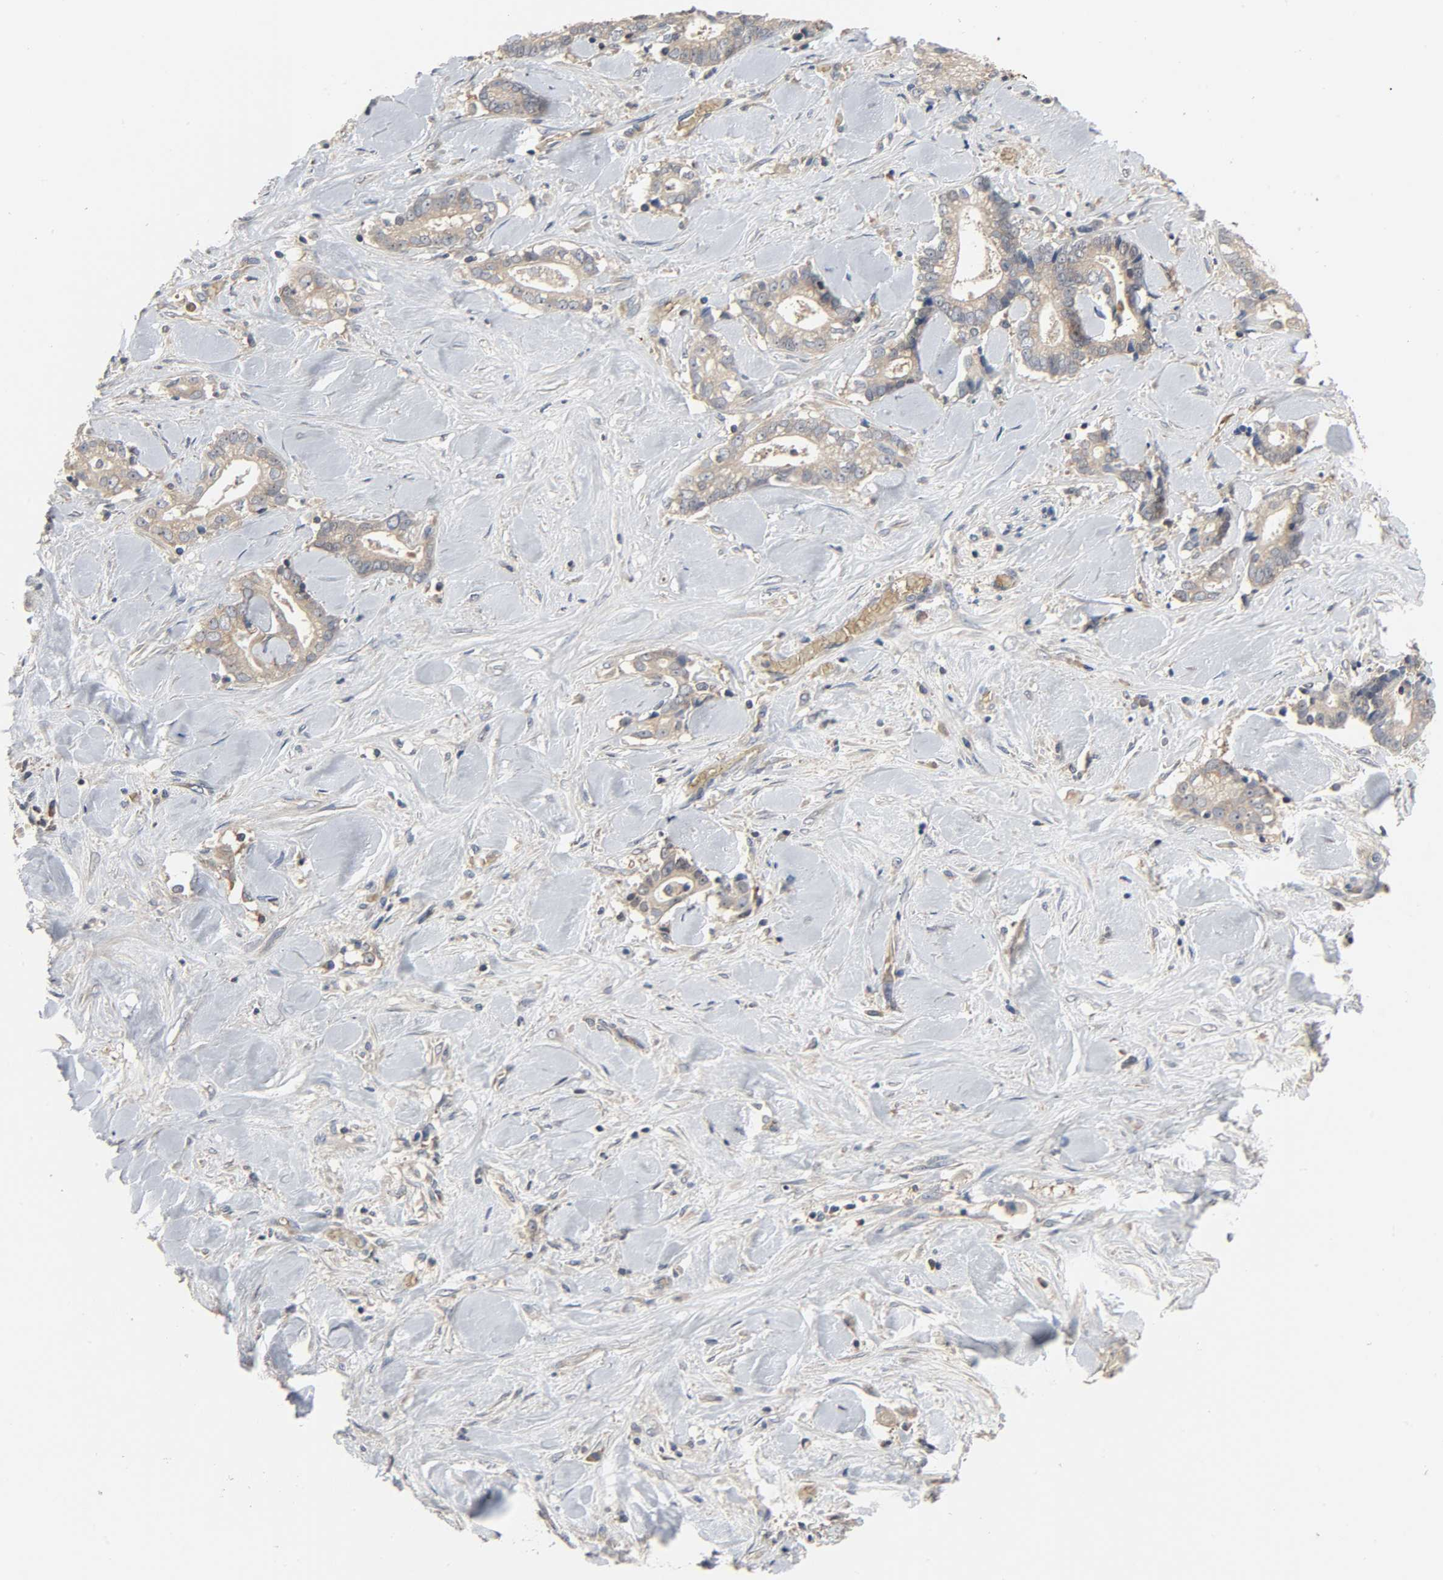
{"staining": {"intensity": "moderate", "quantity": ">75%", "location": "cytoplasmic/membranous"}, "tissue": "liver cancer", "cell_type": "Tumor cells", "image_type": "cancer", "snomed": [{"axis": "morphology", "description": "Cholangiocarcinoma"}, {"axis": "topography", "description": "Liver"}], "caption": "High-power microscopy captured an immunohistochemistry micrograph of liver cancer (cholangiocarcinoma), revealing moderate cytoplasmic/membranous expression in about >75% of tumor cells. (IHC, brightfield microscopy, high magnification).", "gene": "PLEKHA2", "patient": {"sex": "male", "age": 57}}